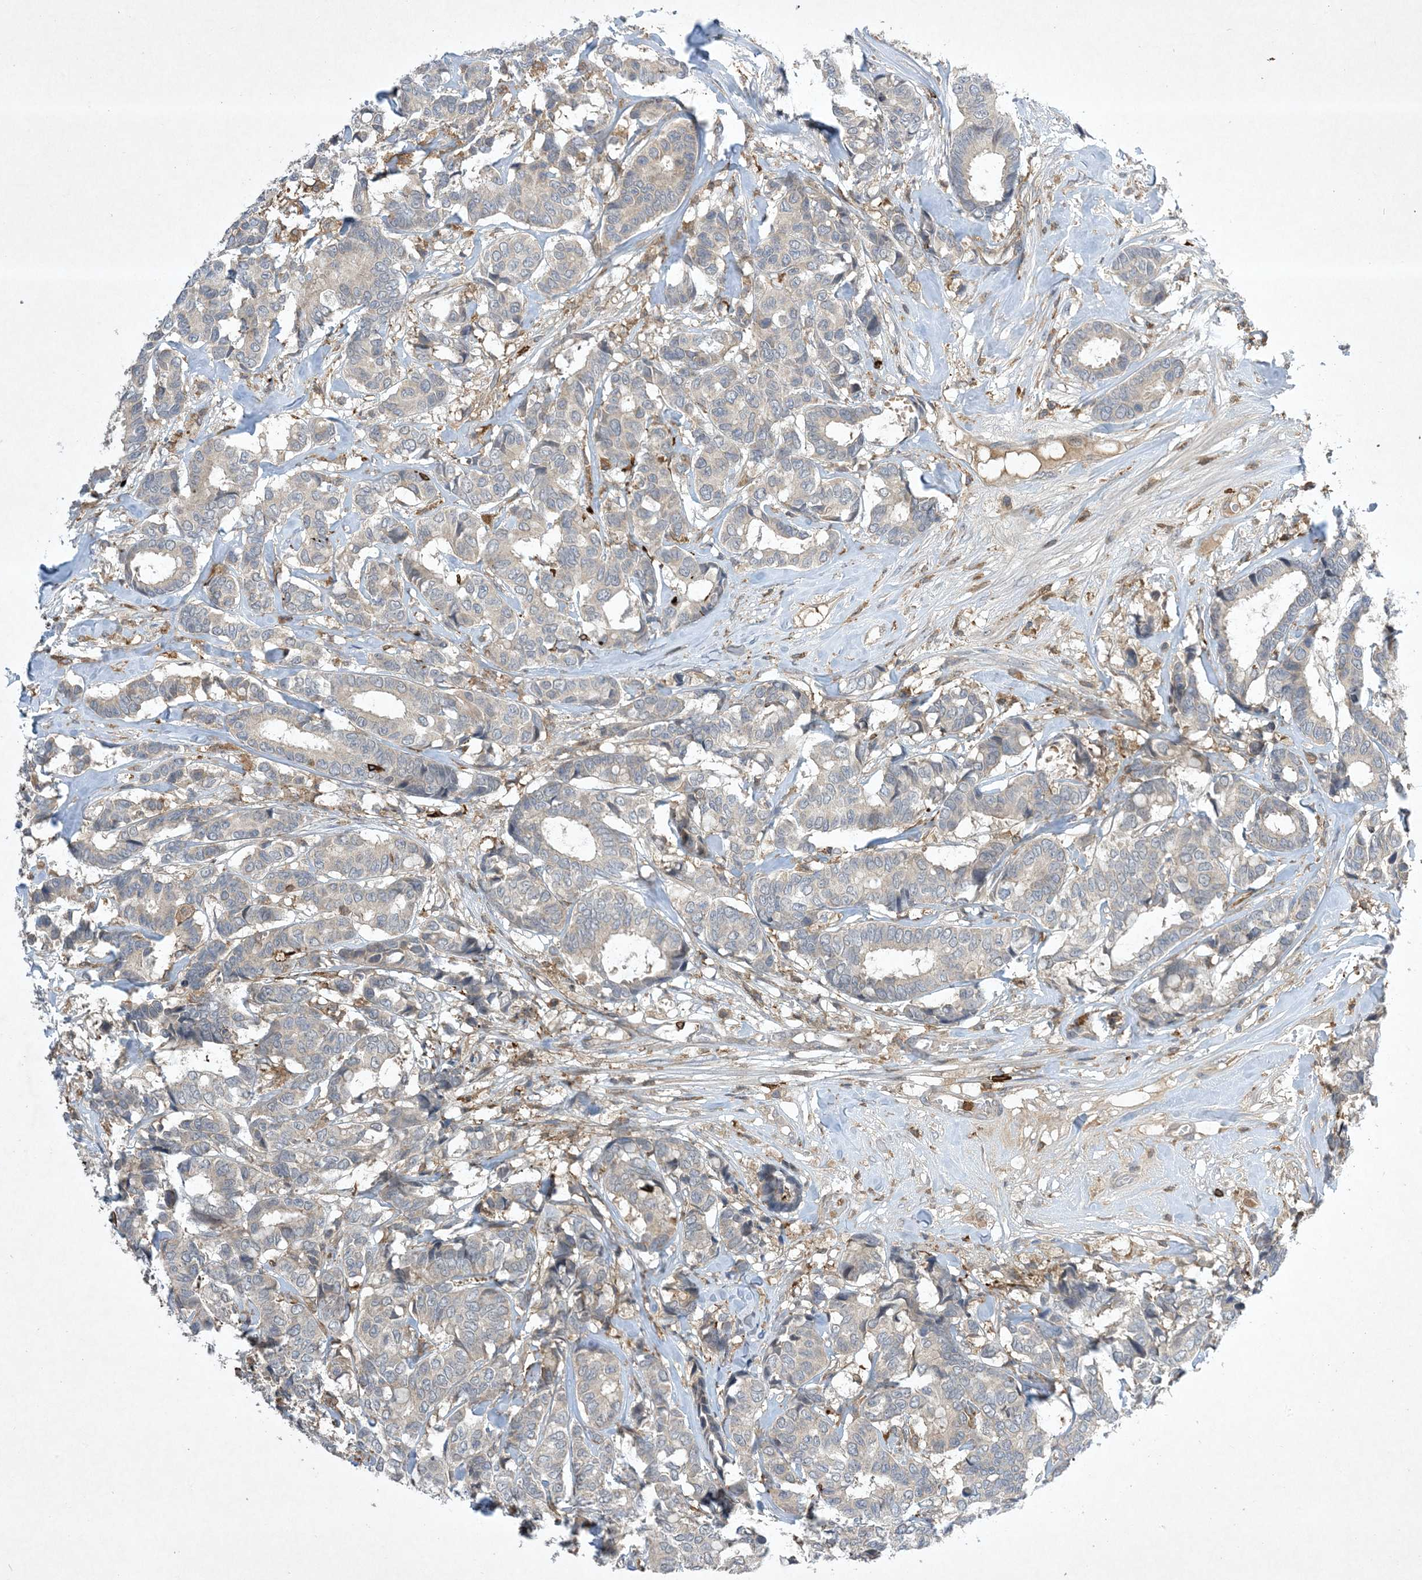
{"staining": {"intensity": "negative", "quantity": "none", "location": "none"}, "tissue": "breast cancer", "cell_type": "Tumor cells", "image_type": "cancer", "snomed": [{"axis": "morphology", "description": "Duct carcinoma"}, {"axis": "topography", "description": "Breast"}], "caption": "A high-resolution photomicrograph shows IHC staining of invasive ductal carcinoma (breast), which demonstrates no significant expression in tumor cells.", "gene": "AK9", "patient": {"sex": "female", "age": 87}}